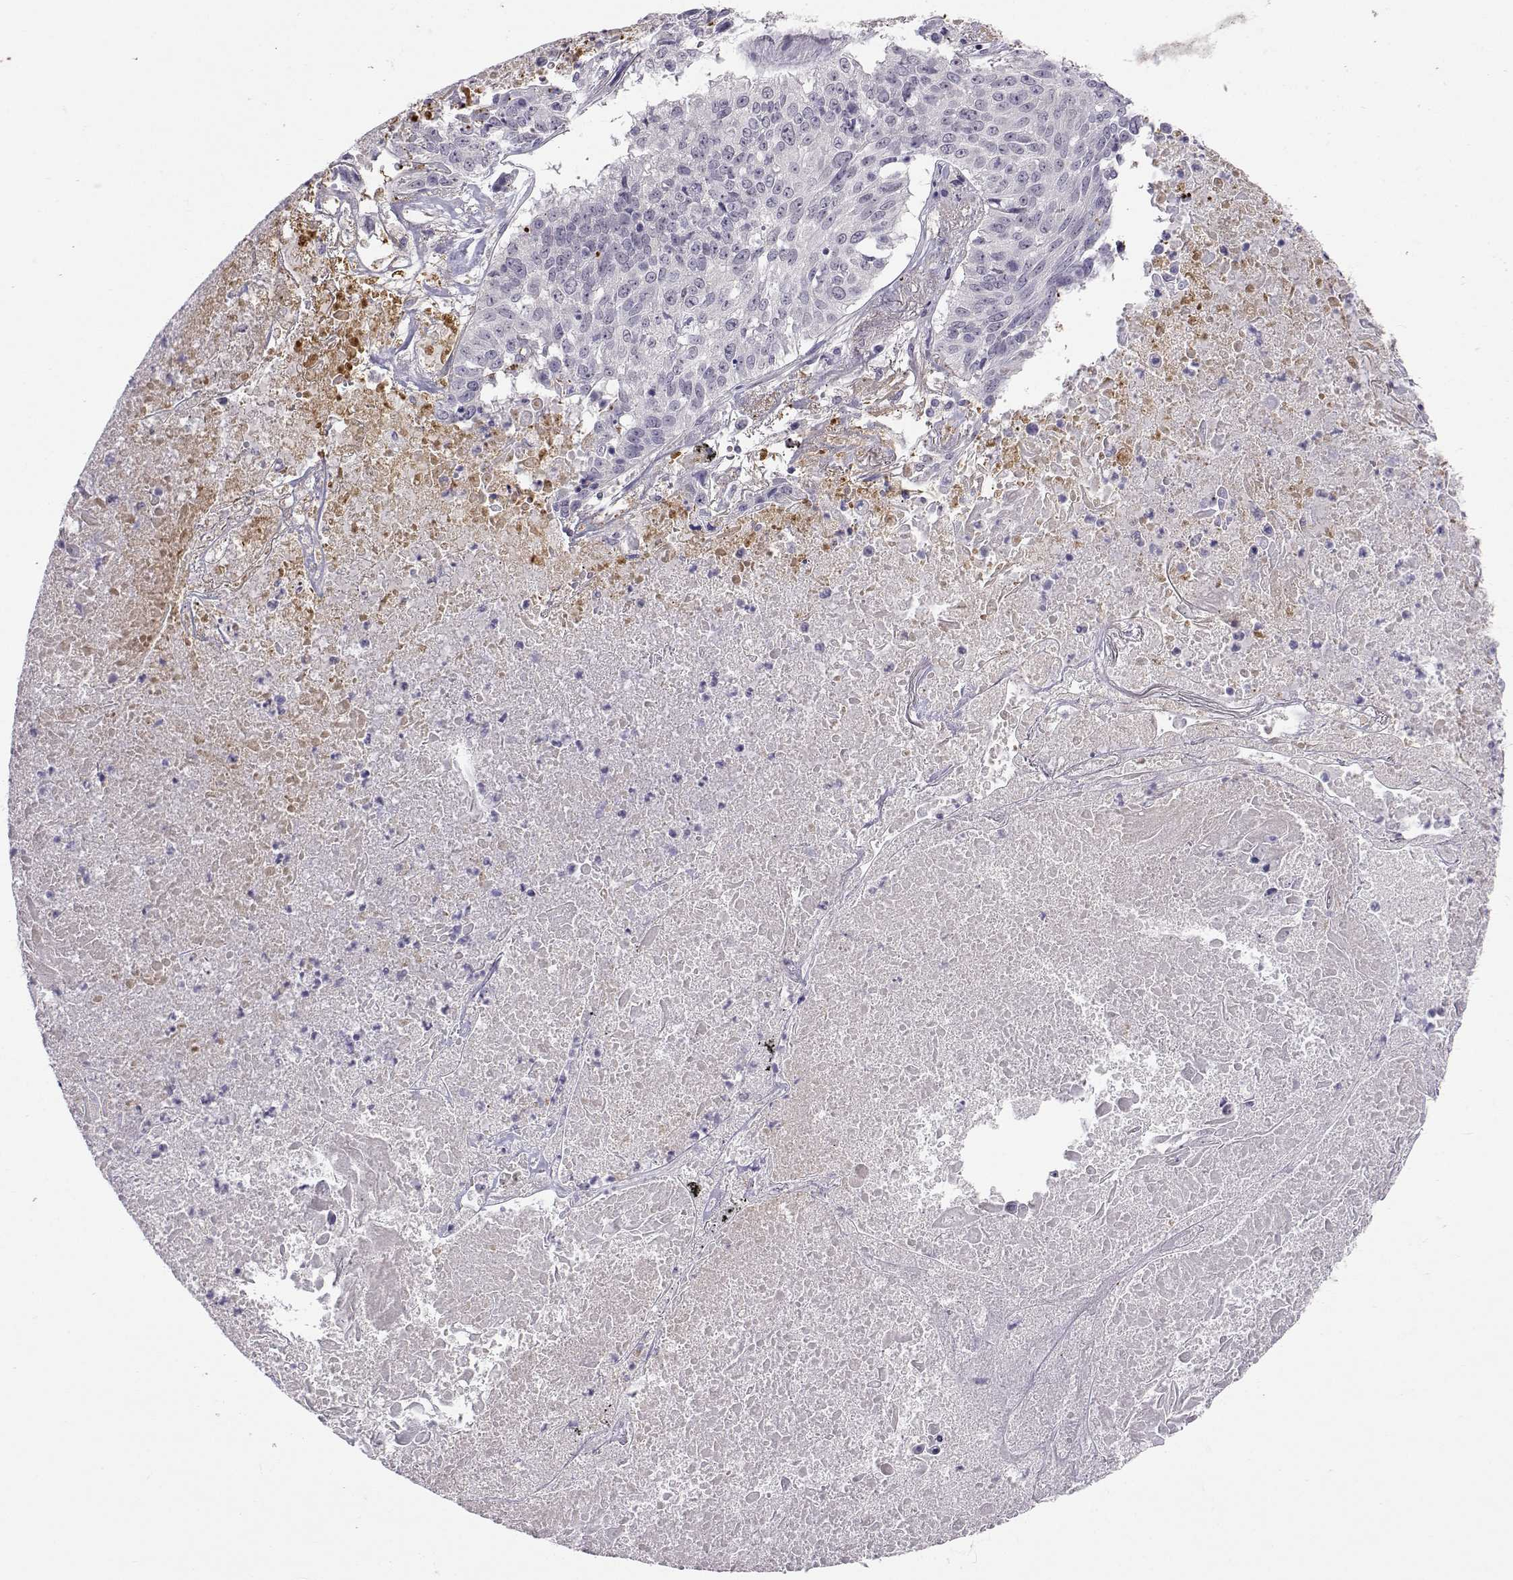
{"staining": {"intensity": "negative", "quantity": "none", "location": "none"}, "tissue": "lung cancer", "cell_type": "Tumor cells", "image_type": "cancer", "snomed": [{"axis": "morphology", "description": "Squamous cell carcinoma, NOS"}, {"axis": "topography", "description": "Lung"}], "caption": "An immunohistochemistry image of lung squamous cell carcinoma is shown. There is no staining in tumor cells of lung squamous cell carcinoma.", "gene": "SLC6A3", "patient": {"sex": "male", "age": 64}}